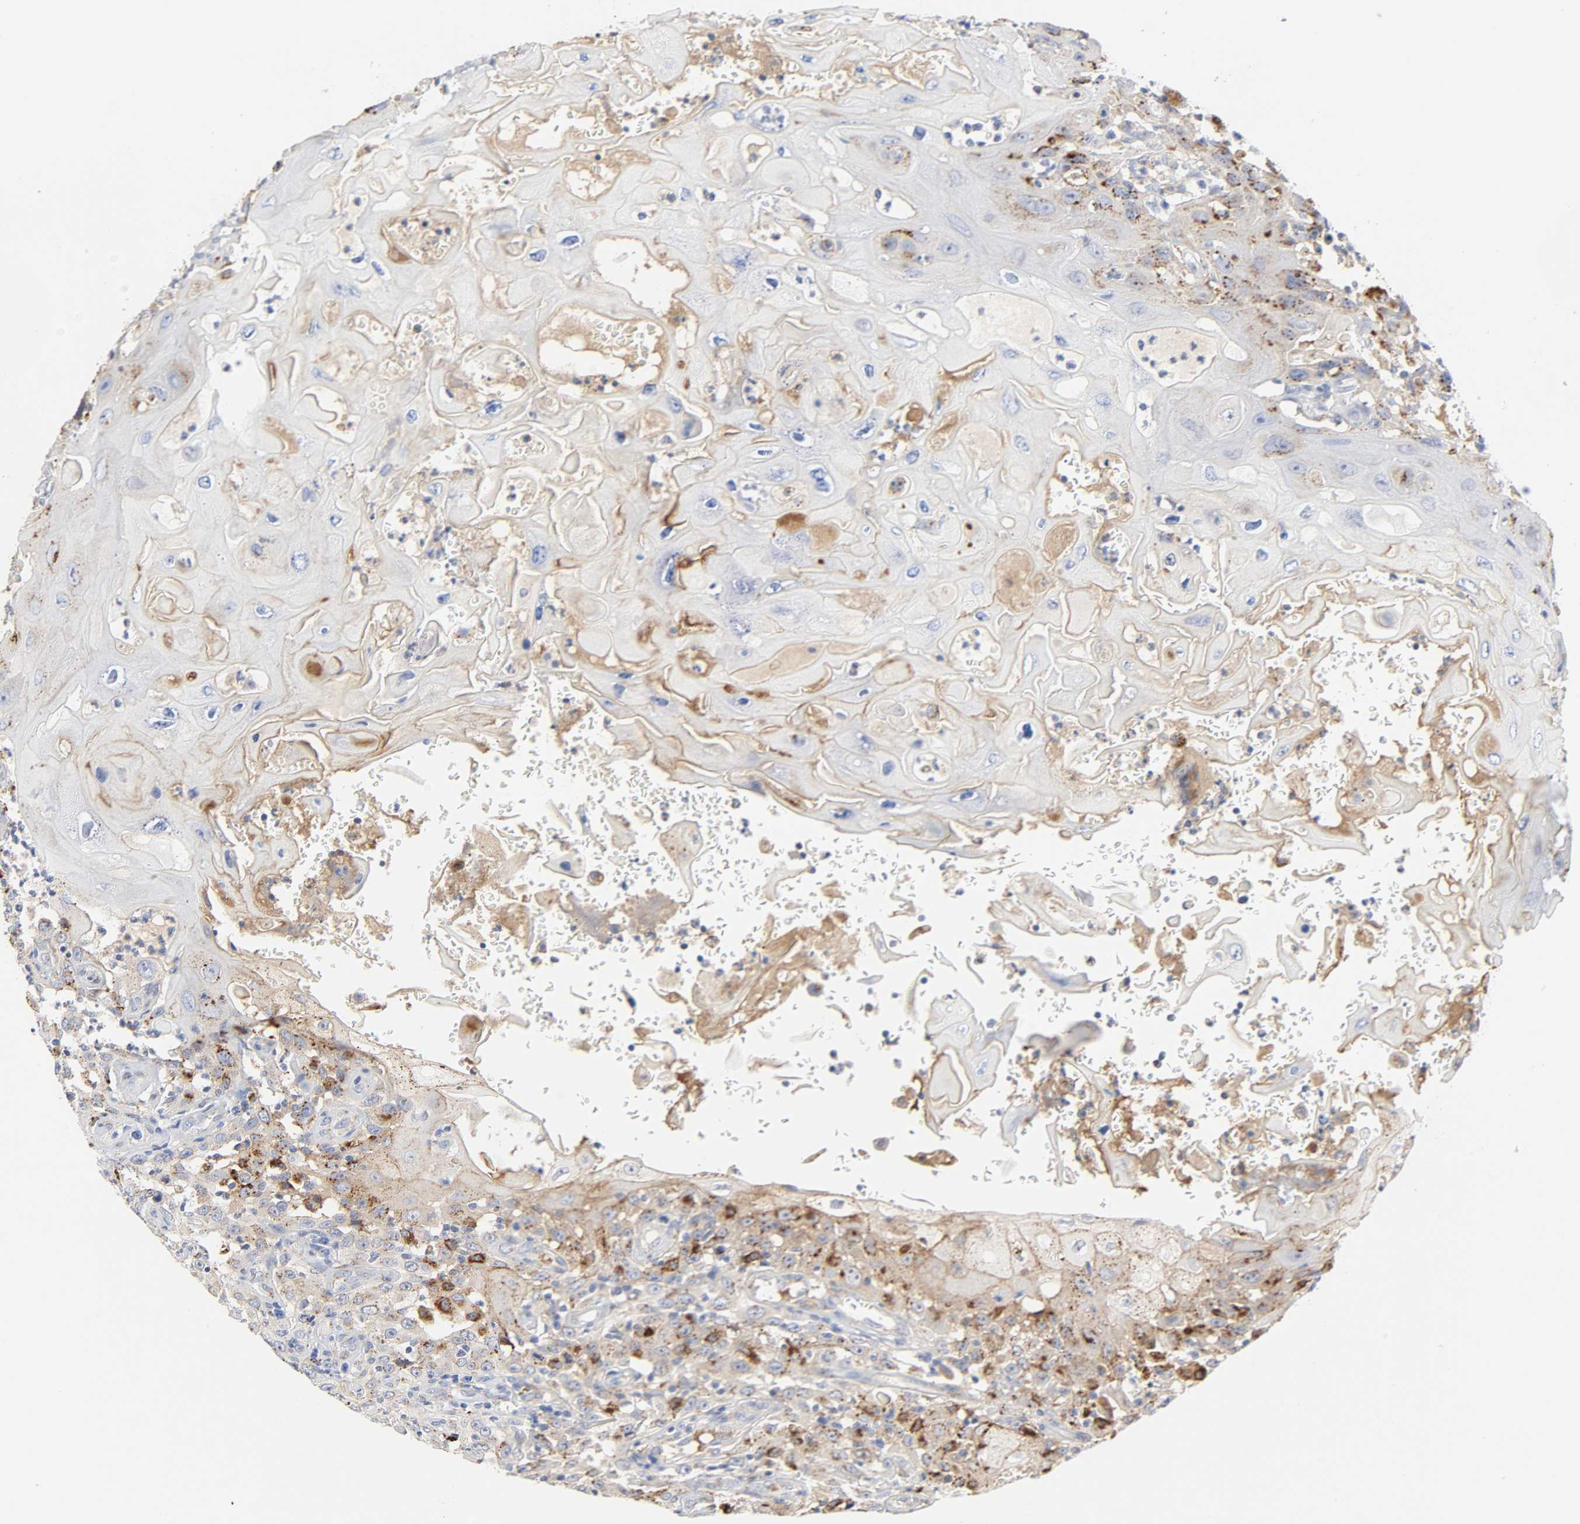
{"staining": {"intensity": "moderate", "quantity": "25%-75%", "location": "cytoplasmic/membranous"}, "tissue": "head and neck cancer", "cell_type": "Tumor cells", "image_type": "cancer", "snomed": [{"axis": "morphology", "description": "Squamous cell carcinoma, NOS"}, {"axis": "topography", "description": "Oral tissue"}, {"axis": "topography", "description": "Head-Neck"}], "caption": "Protein staining of head and neck cancer tissue shows moderate cytoplasmic/membranous expression in approximately 25%-75% of tumor cells.", "gene": "MAGEB17", "patient": {"sex": "female", "age": 76}}